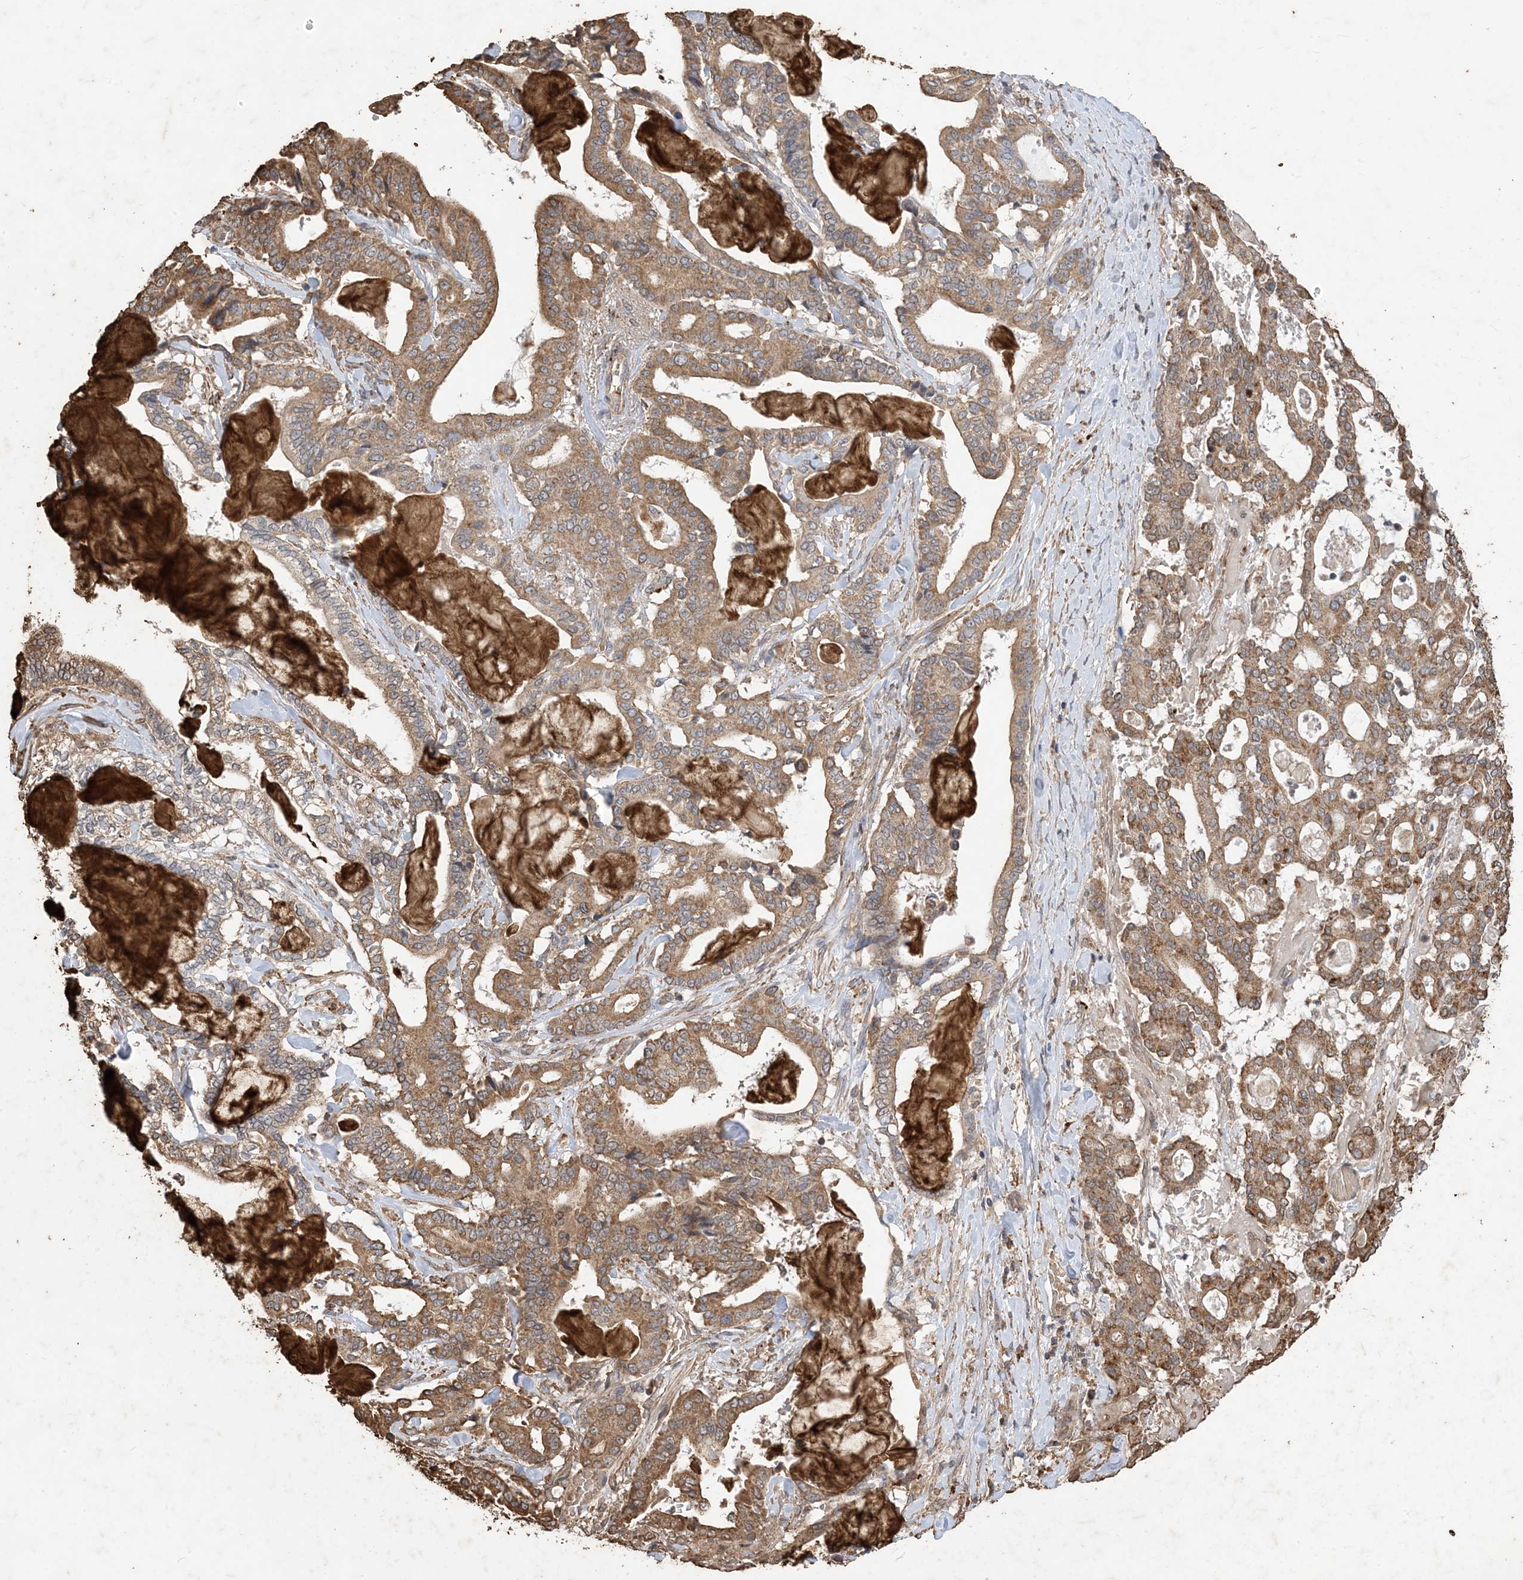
{"staining": {"intensity": "moderate", "quantity": ">75%", "location": "cytoplasmic/membranous"}, "tissue": "pancreatic cancer", "cell_type": "Tumor cells", "image_type": "cancer", "snomed": [{"axis": "morphology", "description": "Adenocarcinoma, NOS"}, {"axis": "topography", "description": "Pancreas"}], "caption": "A histopathology image showing moderate cytoplasmic/membranous expression in about >75% of tumor cells in adenocarcinoma (pancreatic), as visualized by brown immunohistochemical staining.", "gene": "HPS4", "patient": {"sex": "male", "age": 63}}